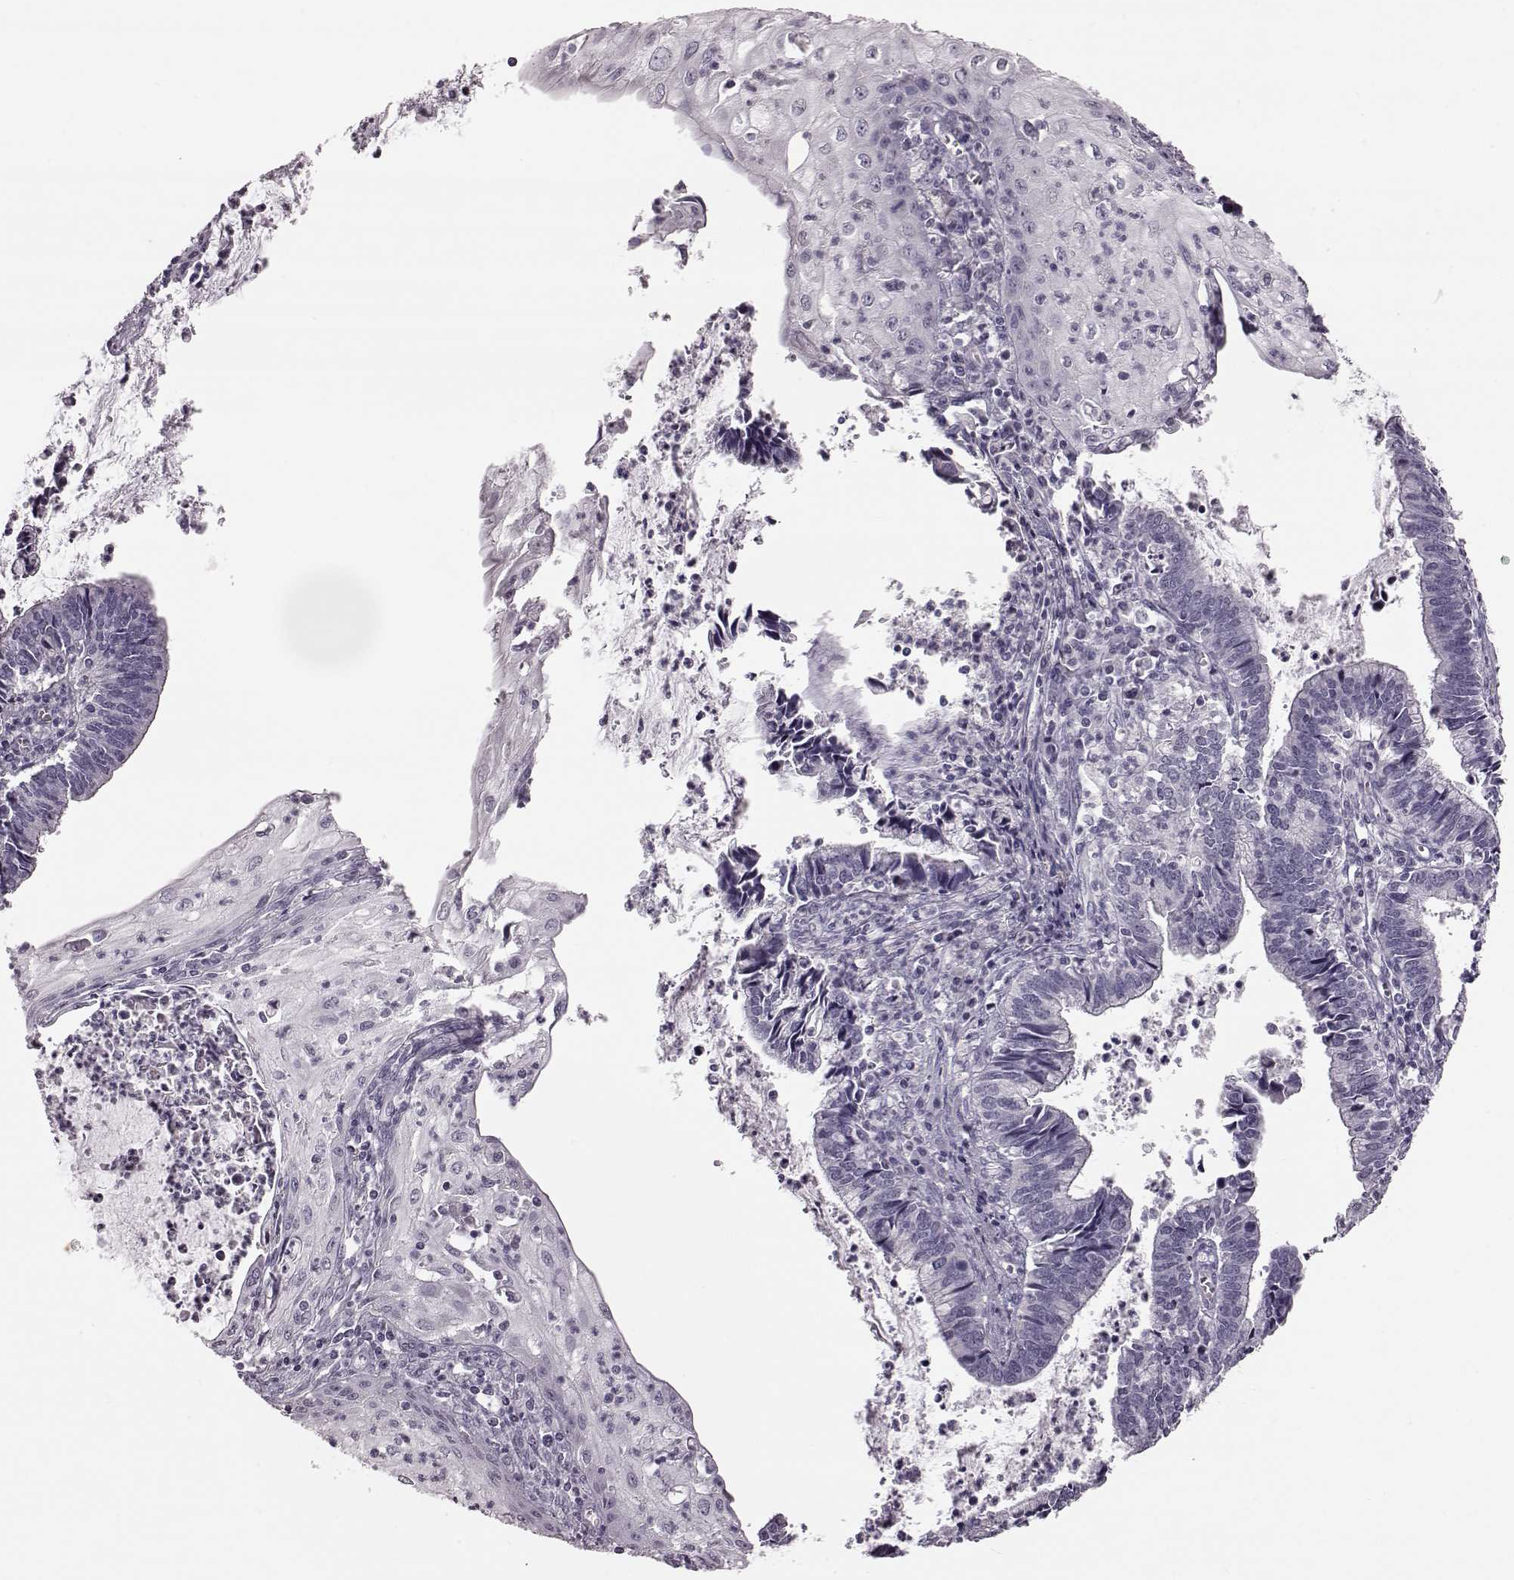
{"staining": {"intensity": "negative", "quantity": "none", "location": "none"}, "tissue": "cervical cancer", "cell_type": "Tumor cells", "image_type": "cancer", "snomed": [{"axis": "morphology", "description": "Adenocarcinoma, NOS"}, {"axis": "topography", "description": "Cervix"}], "caption": "IHC of cervical adenocarcinoma displays no staining in tumor cells.", "gene": "ZNF433", "patient": {"sex": "female", "age": 42}}